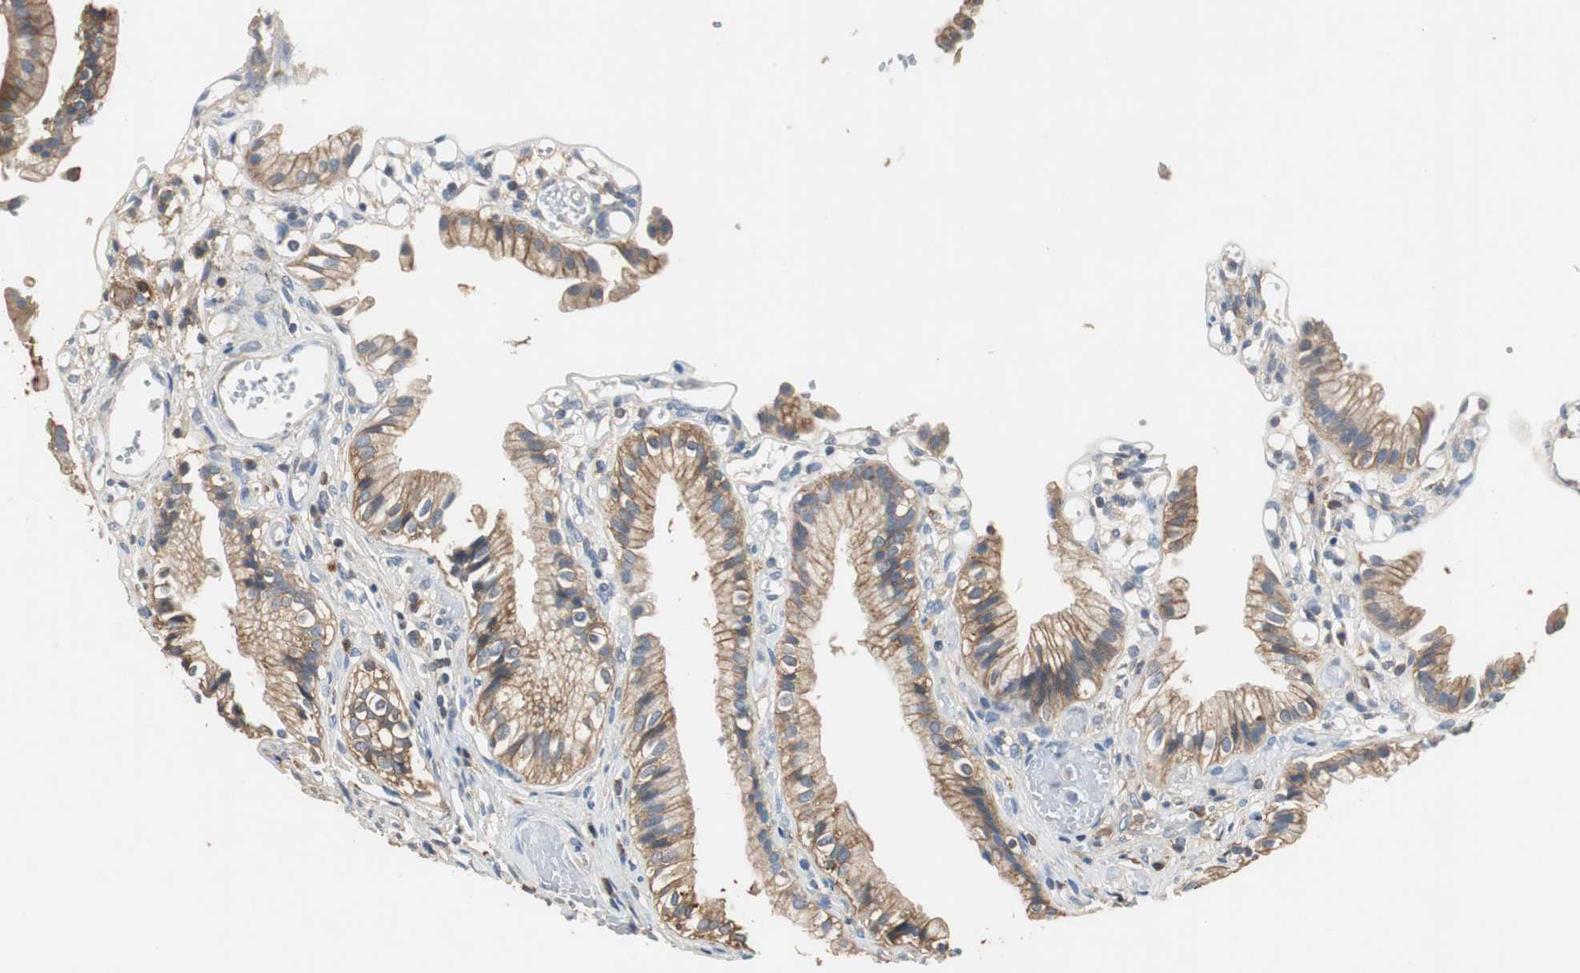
{"staining": {"intensity": "moderate", "quantity": ">75%", "location": "cytoplasmic/membranous"}, "tissue": "gallbladder", "cell_type": "Glandular cells", "image_type": "normal", "snomed": [{"axis": "morphology", "description": "Normal tissue, NOS"}, {"axis": "topography", "description": "Gallbladder"}], "caption": "Glandular cells reveal medium levels of moderate cytoplasmic/membranous positivity in about >75% of cells in unremarkable gallbladder.", "gene": "TNFRSF14", "patient": {"sex": "male", "age": 65}}